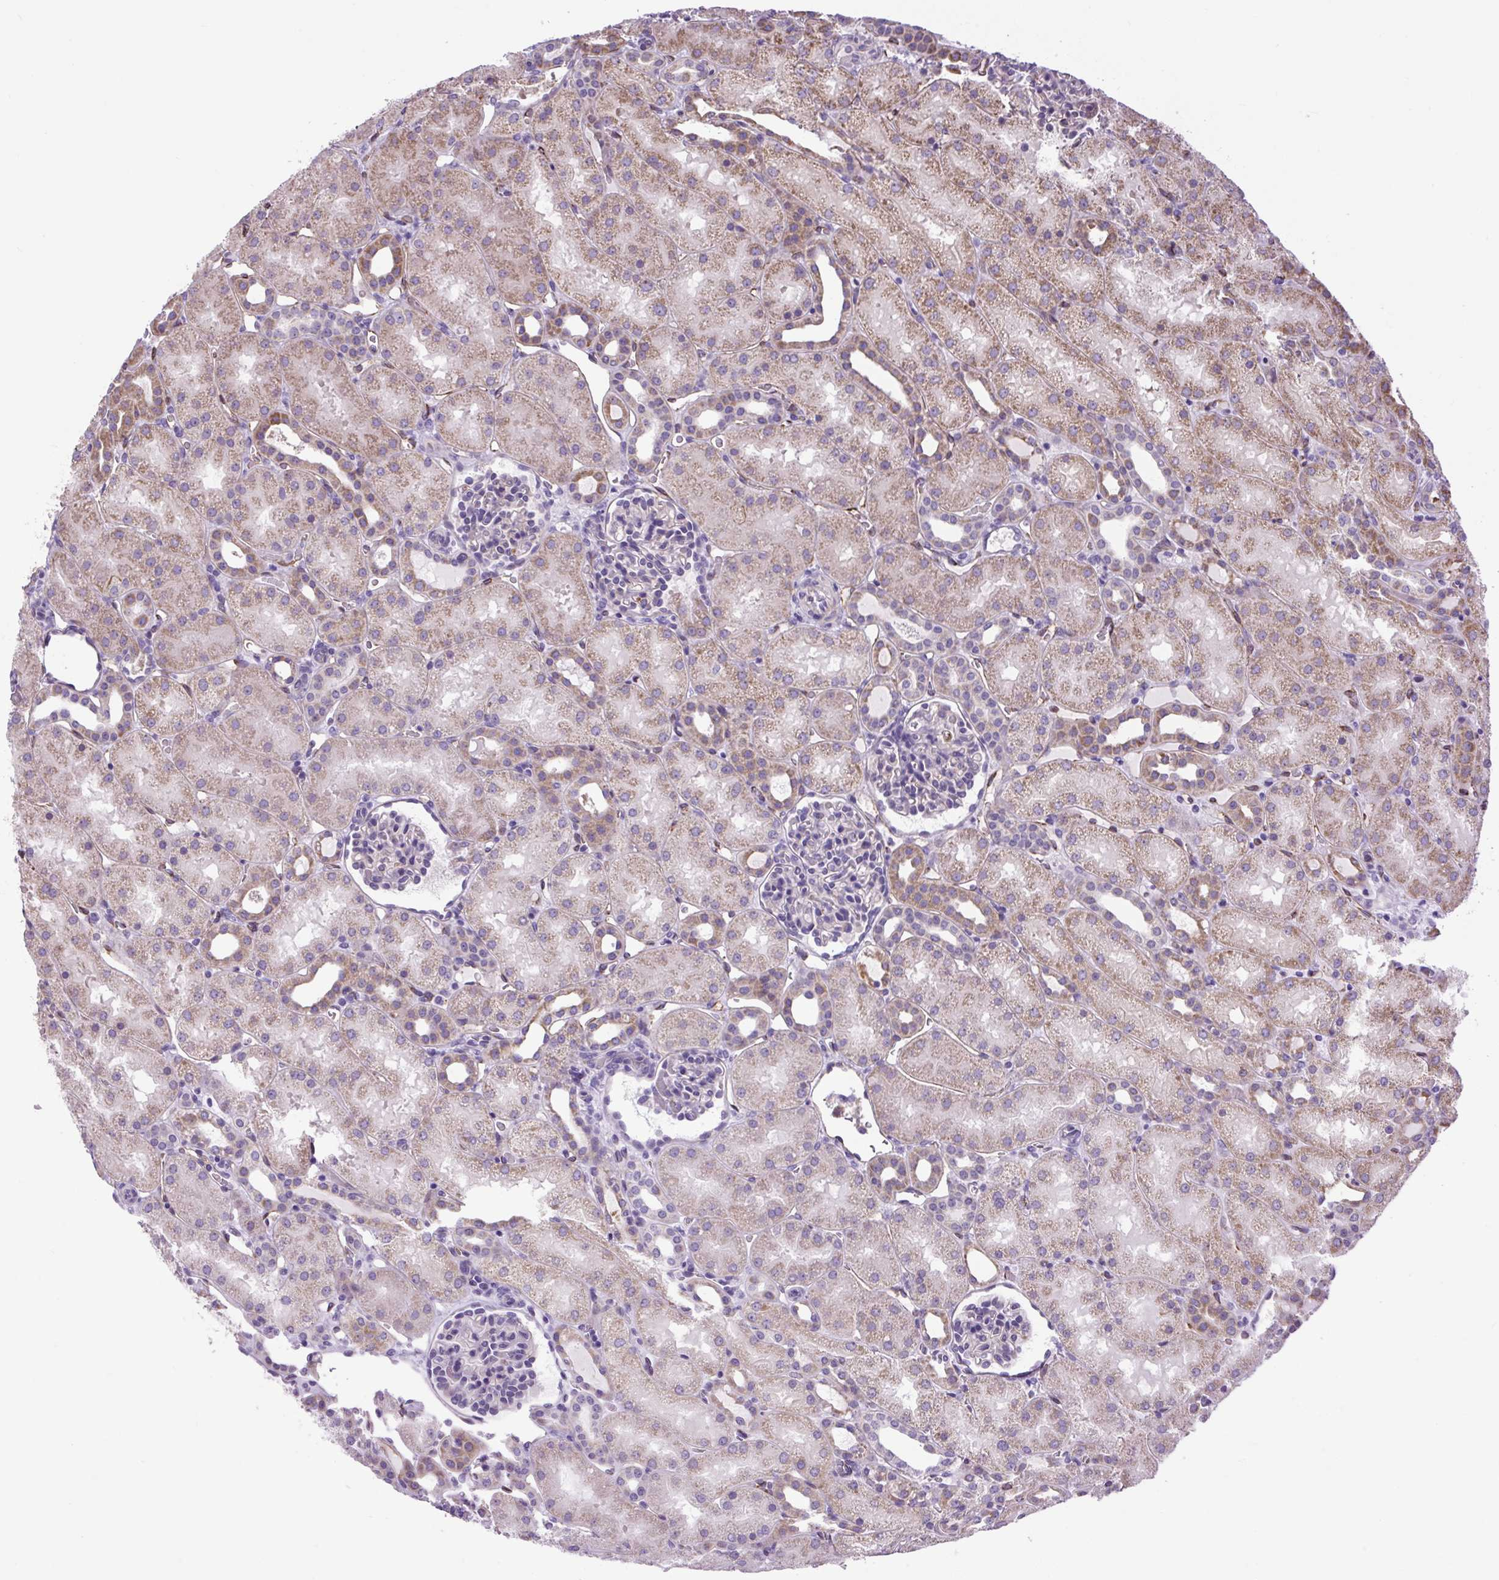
{"staining": {"intensity": "negative", "quantity": "none", "location": "none"}, "tissue": "kidney", "cell_type": "Cells in glomeruli", "image_type": "normal", "snomed": [{"axis": "morphology", "description": "Normal tissue, NOS"}, {"axis": "topography", "description": "Kidney"}], "caption": "Immunohistochemistry image of benign kidney stained for a protein (brown), which displays no staining in cells in glomeruli.", "gene": "RNASE10", "patient": {"sex": "male", "age": 2}}